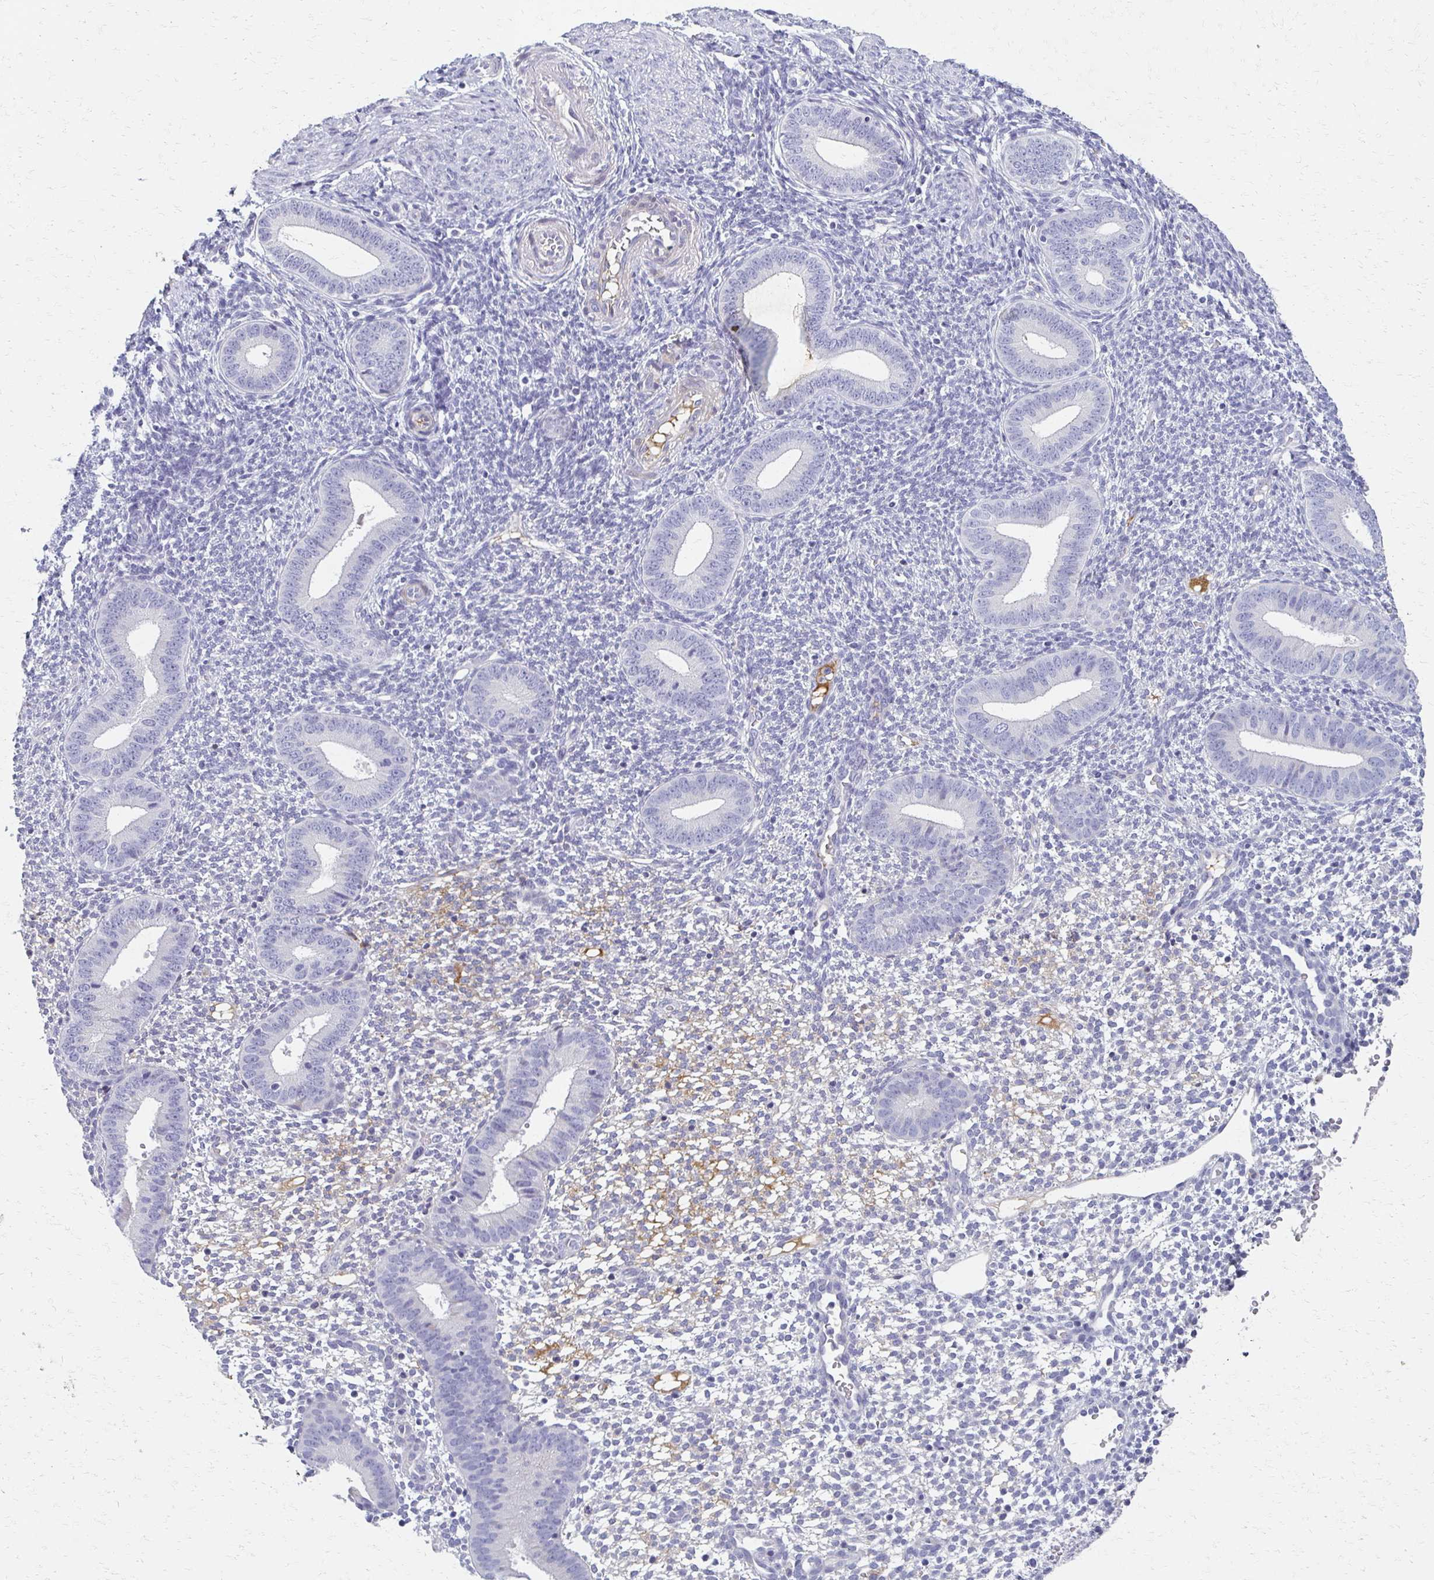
{"staining": {"intensity": "negative", "quantity": "none", "location": "none"}, "tissue": "endometrium", "cell_type": "Cells in endometrial stroma", "image_type": "normal", "snomed": [{"axis": "morphology", "description": "Normal tissue, NOS"}, {"axis": "topography", "description": "Endometrium"}], "caption": "Human endometrium stained for a protein using immunohistochemistry reveals no positivity in cells in endometrial stroma.", "gene": "BBS12", "patient": {"sex": "female", "age": 40}}